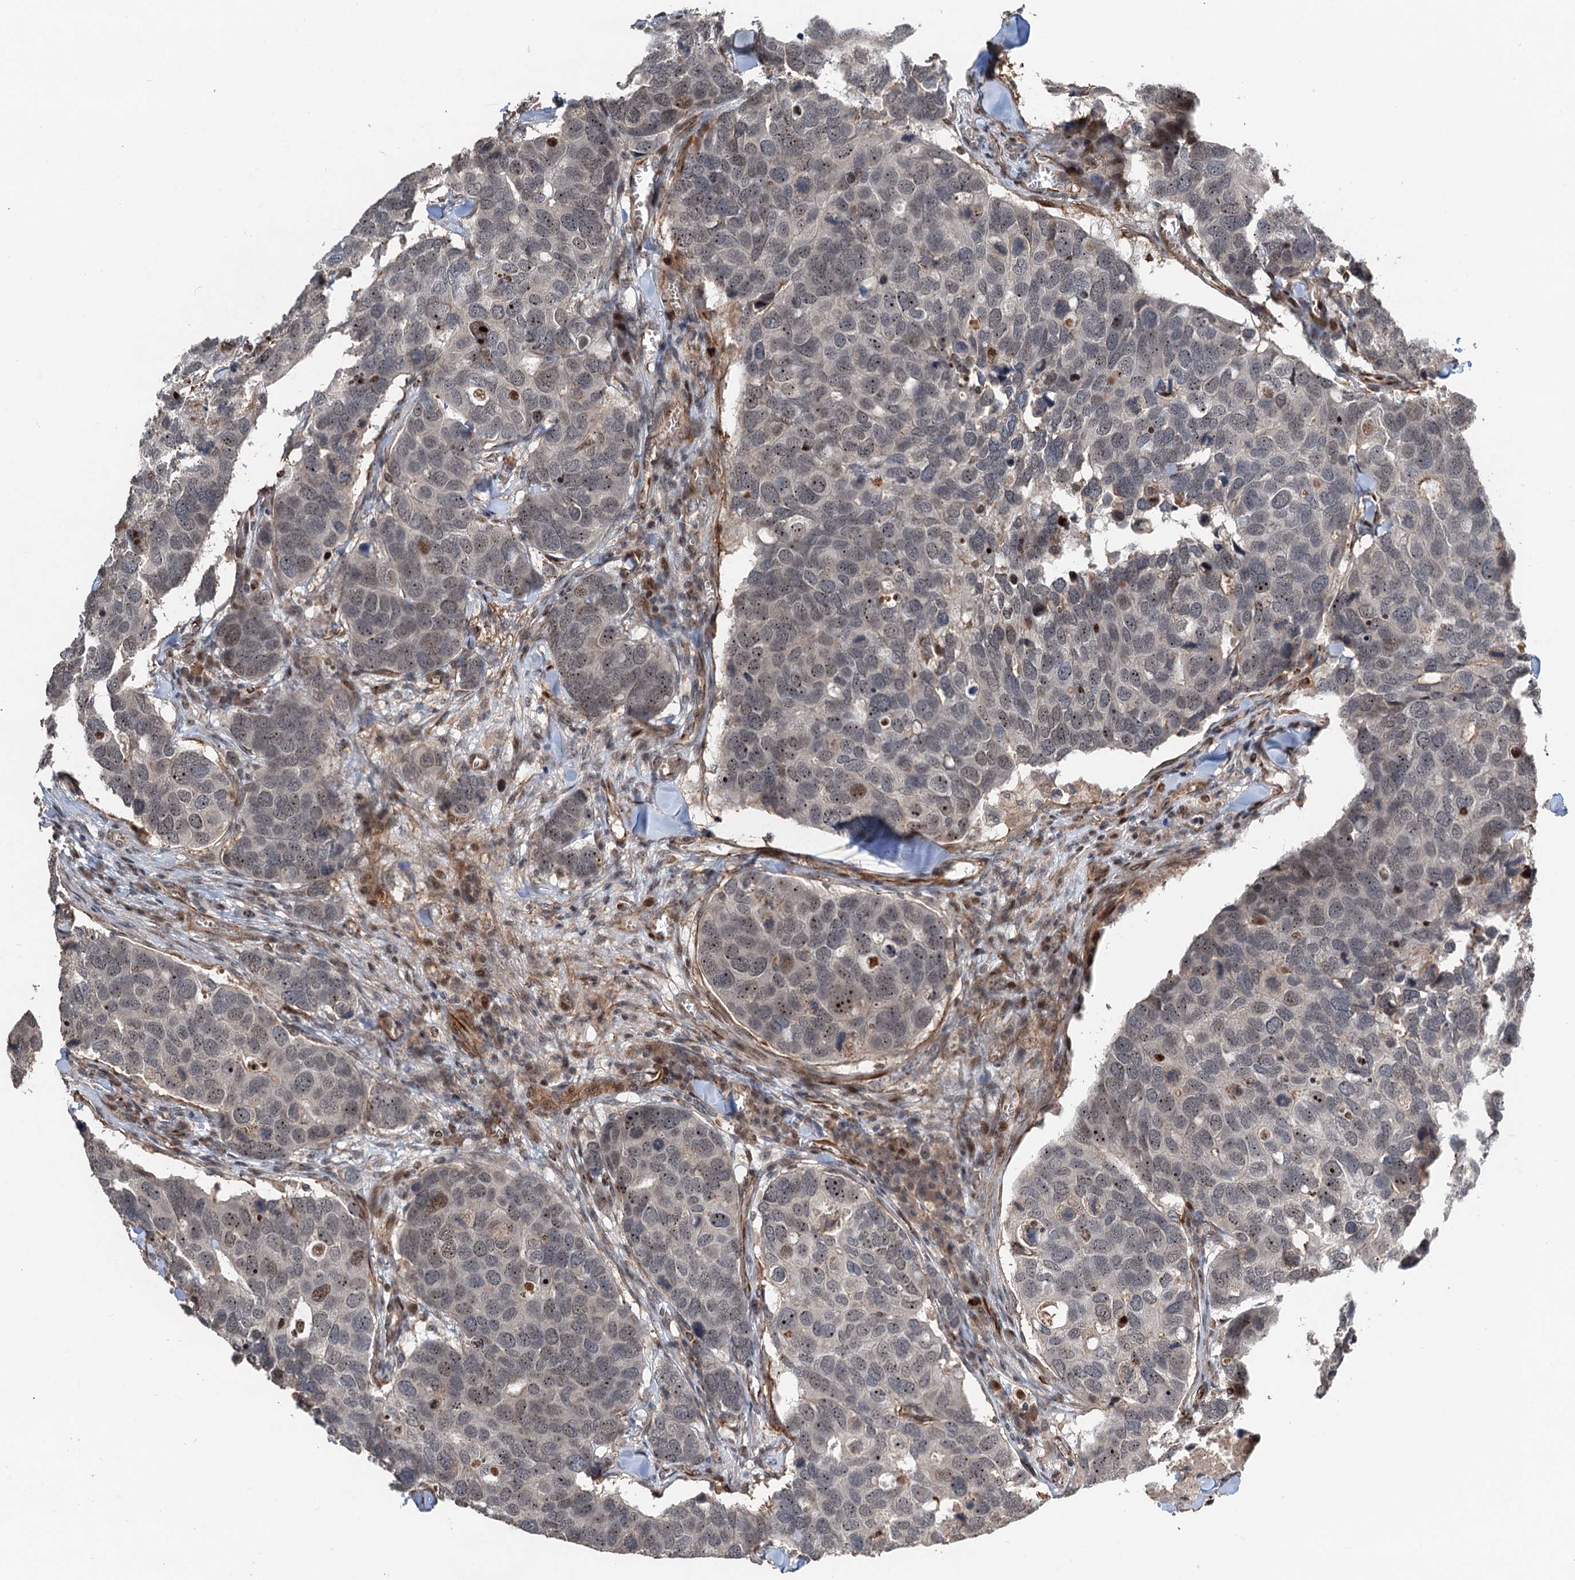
{"staining": {"intensity": "moderate", "quantity": "25%-75%", "location": "nuclear"}, "tissue": "breast cancer", "cell_type": "Tumor cells", "image_type": "cancer", "snomed": [{"axis": "morphology", "description": "Duct carcinoma"}, {"axis": "topography", "description": "Breast"}], "caption": "Immunohistochemical staining of human breast infiltrating ductal carcinoma shows medium levels of moderate nuclear protein expression in approximately 25%-75% of tumor cells.", "gene": "TMA16", "patient": {"sex": "female", "age": 83}}